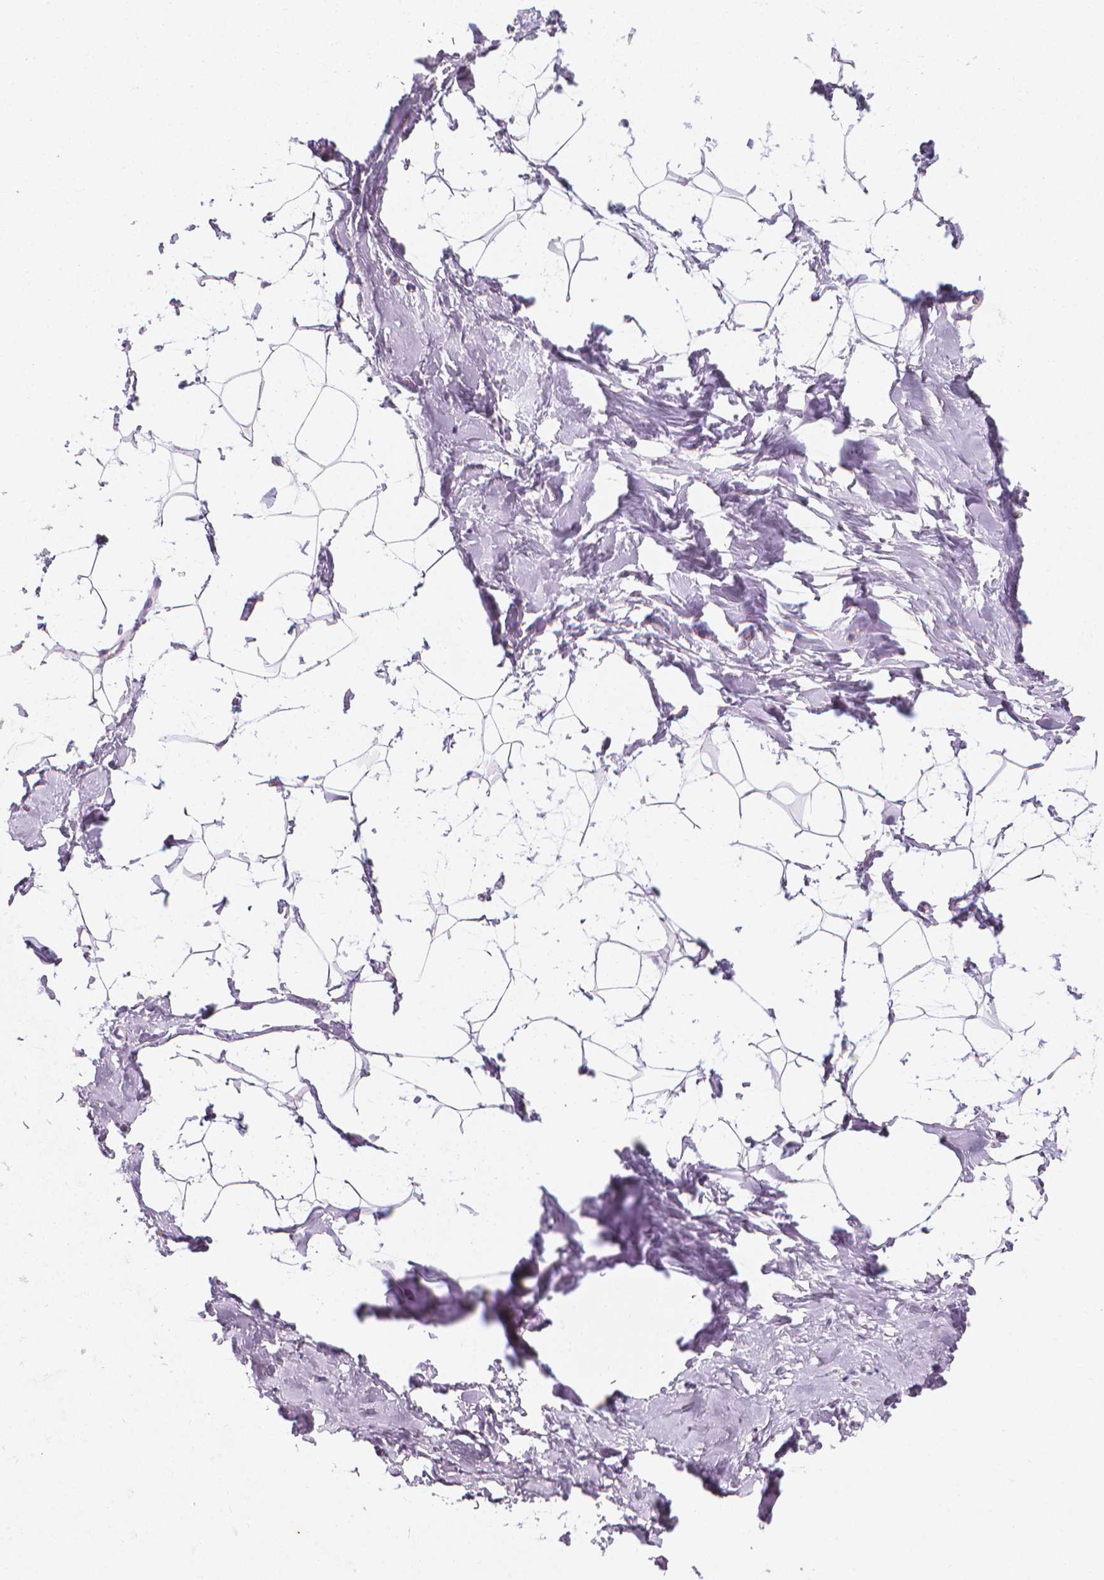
{"staining": {"intensity": "negative", "quantity": "none", "location": "none"}, "tissue": "breast", "cell_type": "Adipocytes", "image_type": "normal", "snomed": [{"axis": "morphology", "description": "Normal tissue, NOS"}, {"axis": "topography", "description": "Breast"}], "caption": "Protein analysis of normal breast displays no significant staining in adipocytes. (DAB IHC, high magnification).", "gene": "DCAF8L1", "patient": {"sex": "female", "age": 32}}